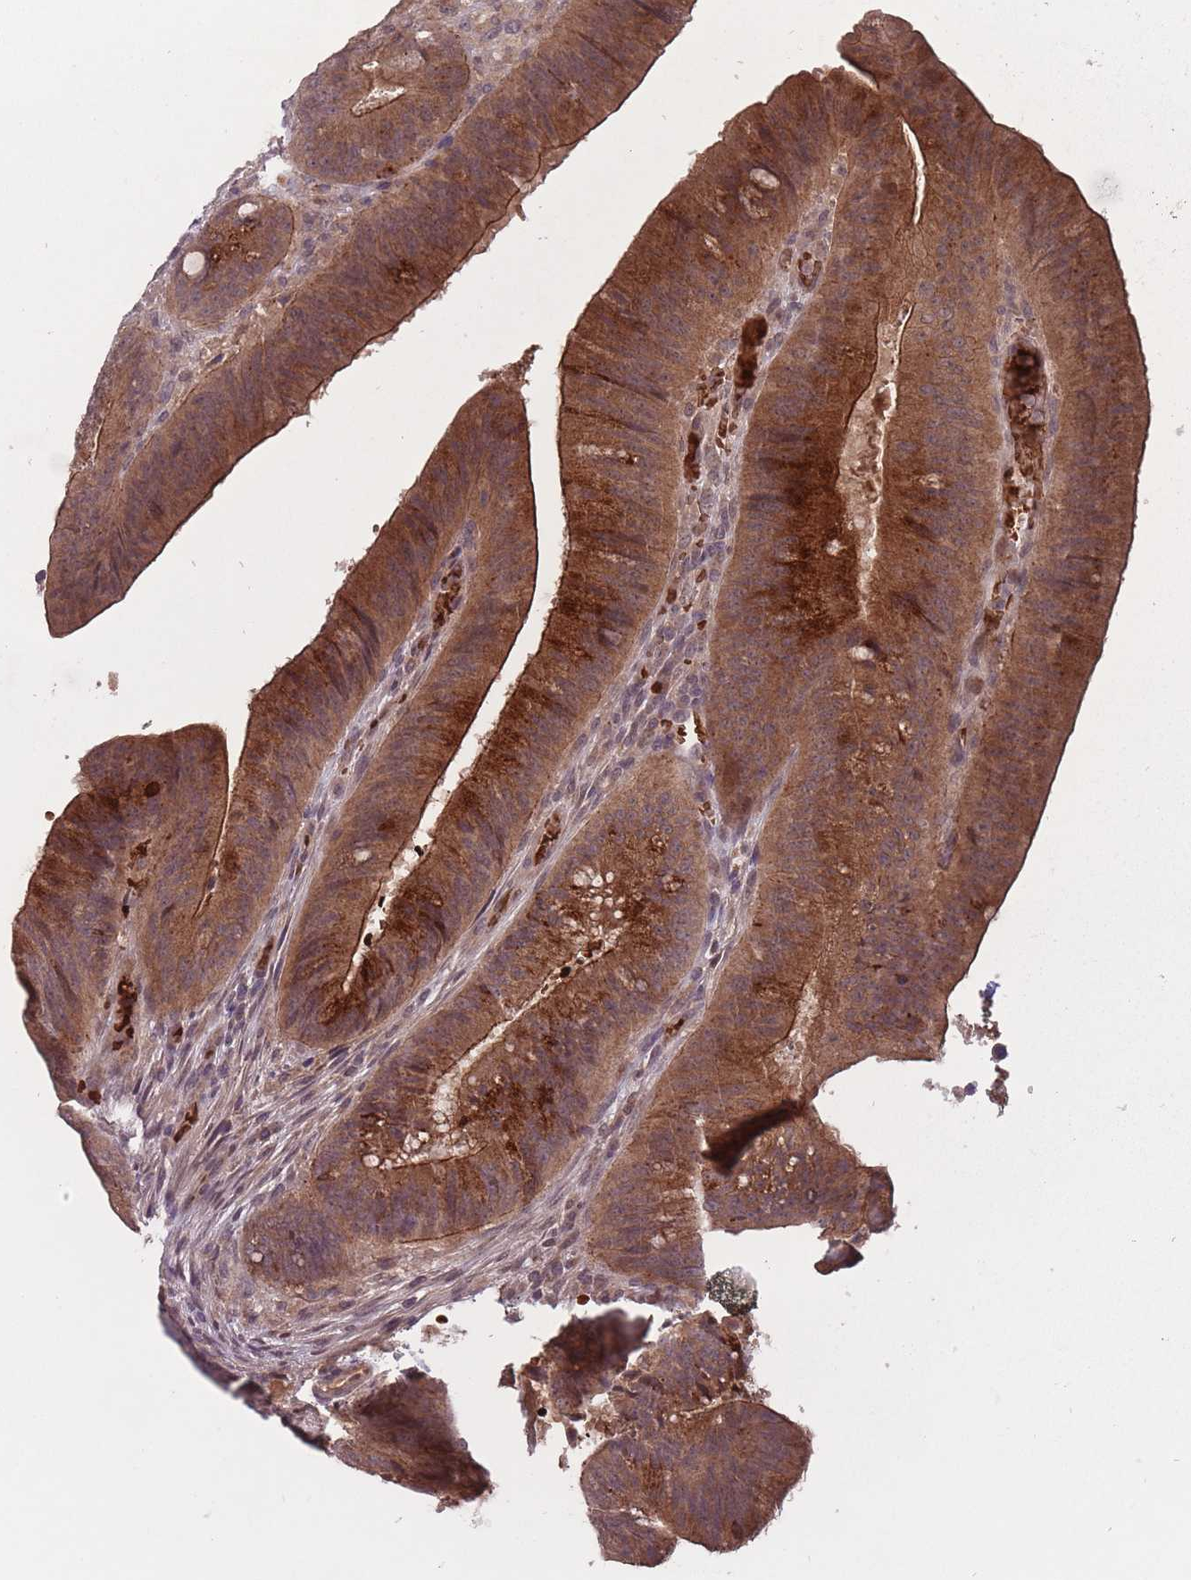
{"staining": {"intensity": "strong", "quantity": ">75%", "location": "cytoplasmic/membranous"}, "tissue": "colorectal cancer", "cell_type": "Tumor cells", "image_type": "cancer", "snomed": [{"axis": "morphology", "description": "Adenocarcinoma, NOS"}, {"axis": "topography", "description": "Colon"}], "caption": "About >75% of tumor cells in human adenocarcinoma (colorectal) demonstrate strong cytoplasmic/membranous protein staining as visualized by brown immunohistochemical staining.", "gene": "SECTM1", "patient": {"sex": "female", "age": 43}}